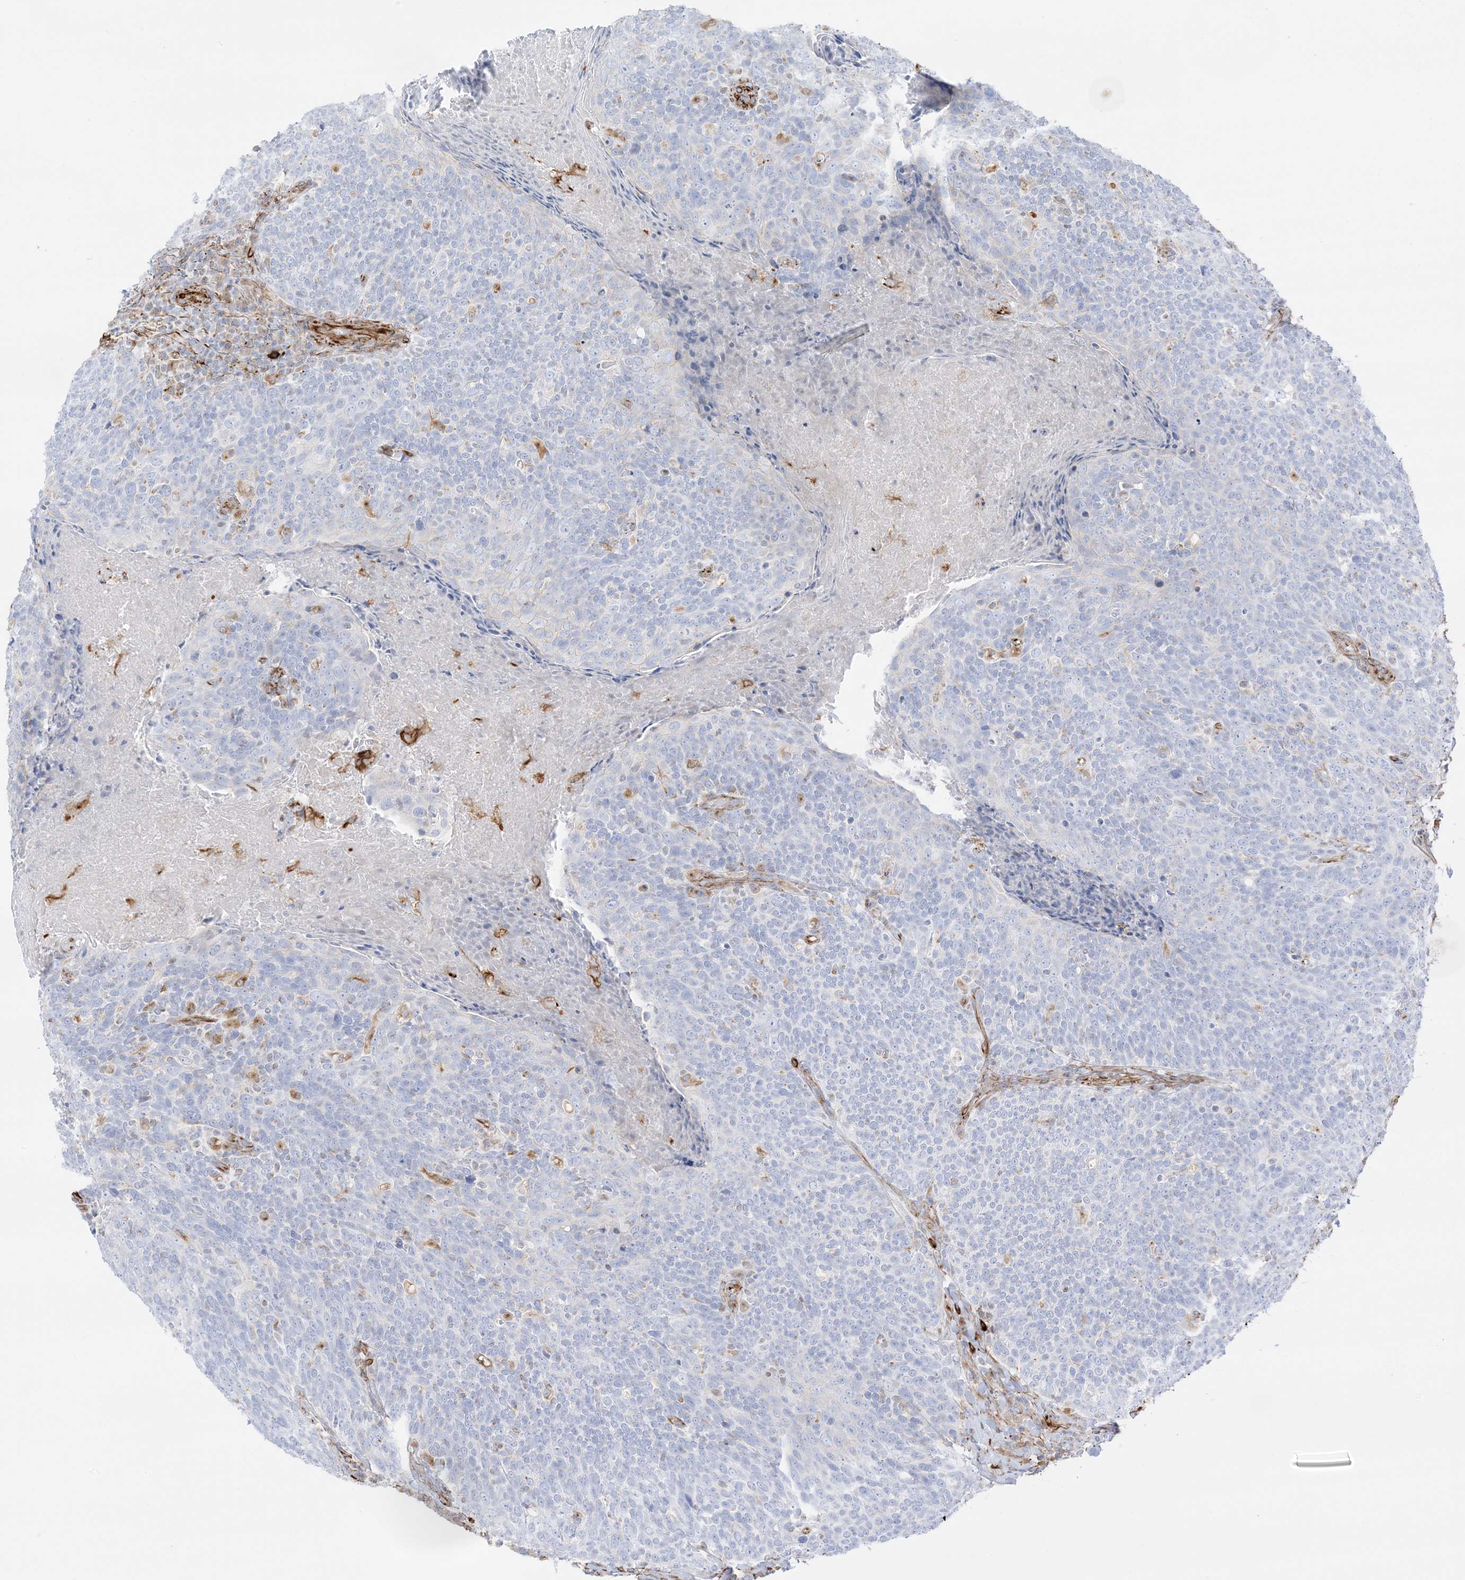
{"staining": {"intensity": "negative", "quantity": "none", "location": "none"}, "tissue": "head and neck cancer", "cell_type": "Tumor cells", "image_type": "cancer", "snomed": [{"axis": "morphology", "description": "Squamous cell carcinoma, NOS"}, {"axis": "morphology", "description": "Squamous cell carcinoma, metastatic, NOS"}, {"axis": "topography", "description": "Lymph node"}, {"axis": "topography", "description": "Head-Neck"}], "caption": "This is a photomicrograph of immunohistochemistry (IHC) staining of head and neck cancer, which shows no expression in tumor cells.", "gene": "PID1", "patient": {"sex": "male", "age": 62}}